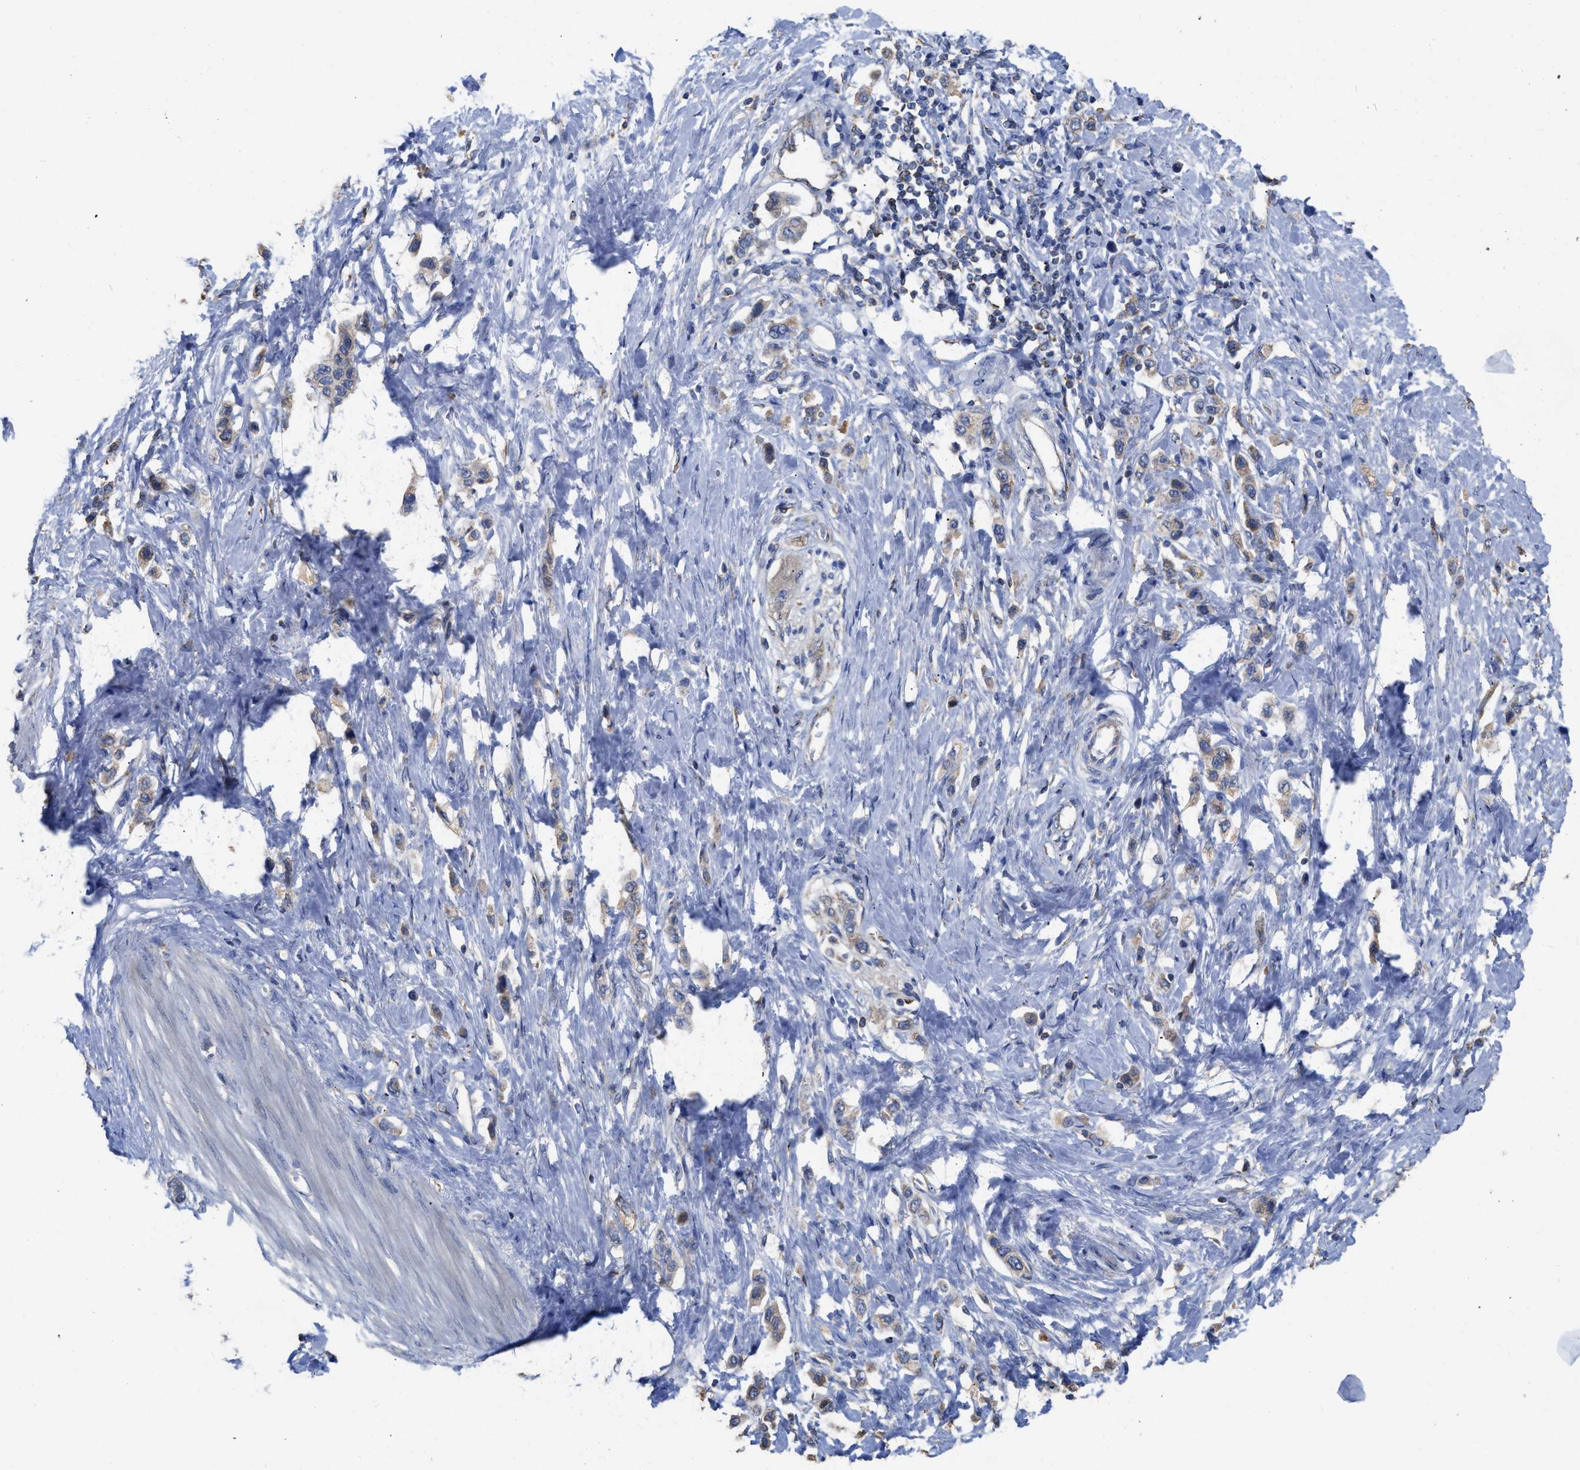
{"staining": {"intensity": "weak", "quantity": ">75%", "location": "cytoplasmic/membranous"}, "tissue": "stomach cancer", "cell_type": "Tumor cells", "image_type": "cancer", "snomed": [{"axis": "morphology", "description": "Adenocarcinoma, NOS"}, {"axis": "topography", "description": "Stomach"}], "caption": "Human stomach adenocarcinoma stained with a brown dye demonstrates weak cytoplasmic/membranous positive staining in about >75% of tumor cells.", "gene": "AK2", "patient": {"sex": "female", "age": 65}}